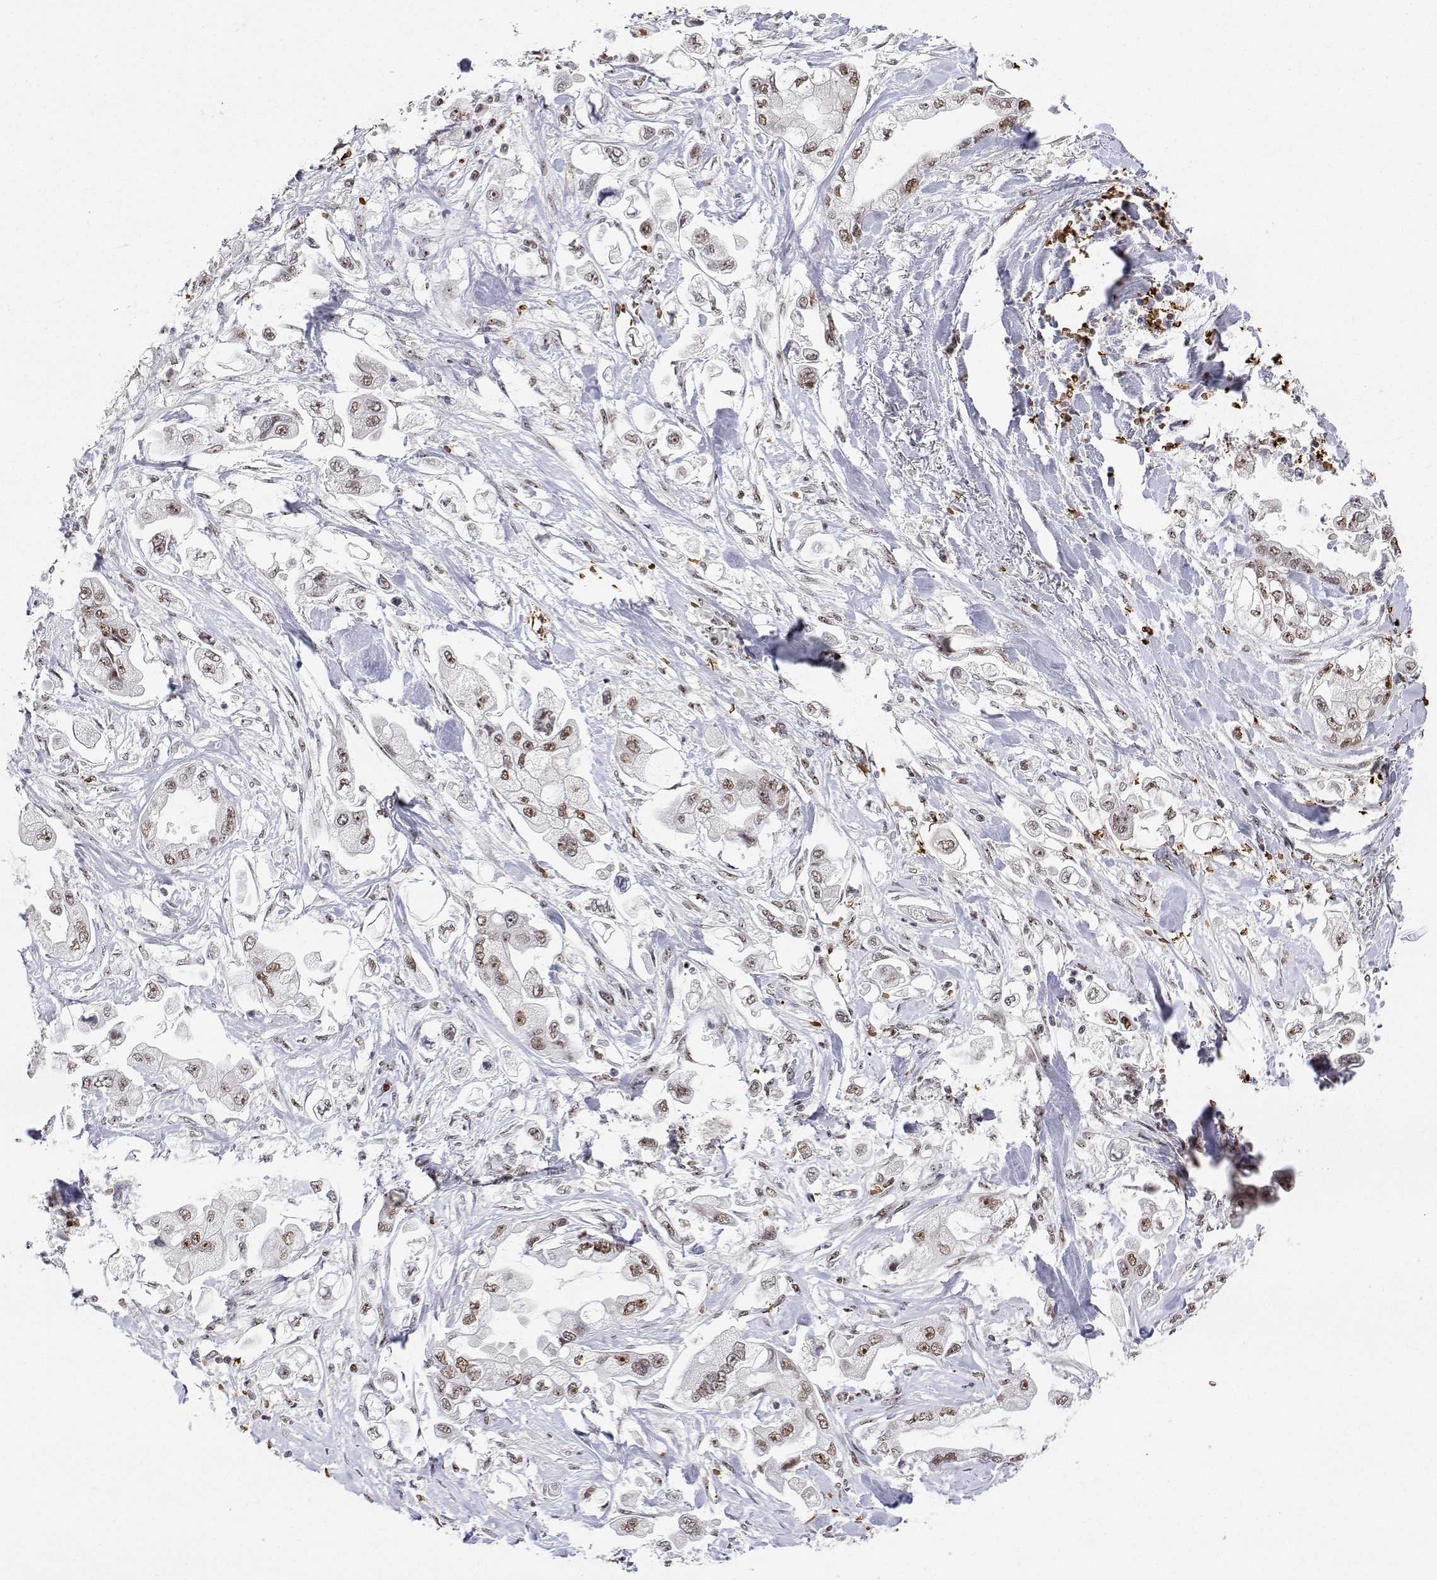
{"staining": {"intensity": "moderate", "quantity": ">75%", "location": "nuclear"}, "tissue": "stomach cancer", "cell_type": "Tumor cells", "image_type": "cancer", "snomed": [{"axis": "morphology", "description": "Adenocarcinoma, NOS"}, {"axis": "topography", "description": "Stomach"}], "caption": "IHC photomicrograph of human stomach cancer (adenocarcinoma) stained for a protein (brown), which exhibits medium levels of moderate nuclear positivity in approximately >75% of tumor cells.", "gene": "ADAR", "patient": {"sex": "male", "age": 62}}